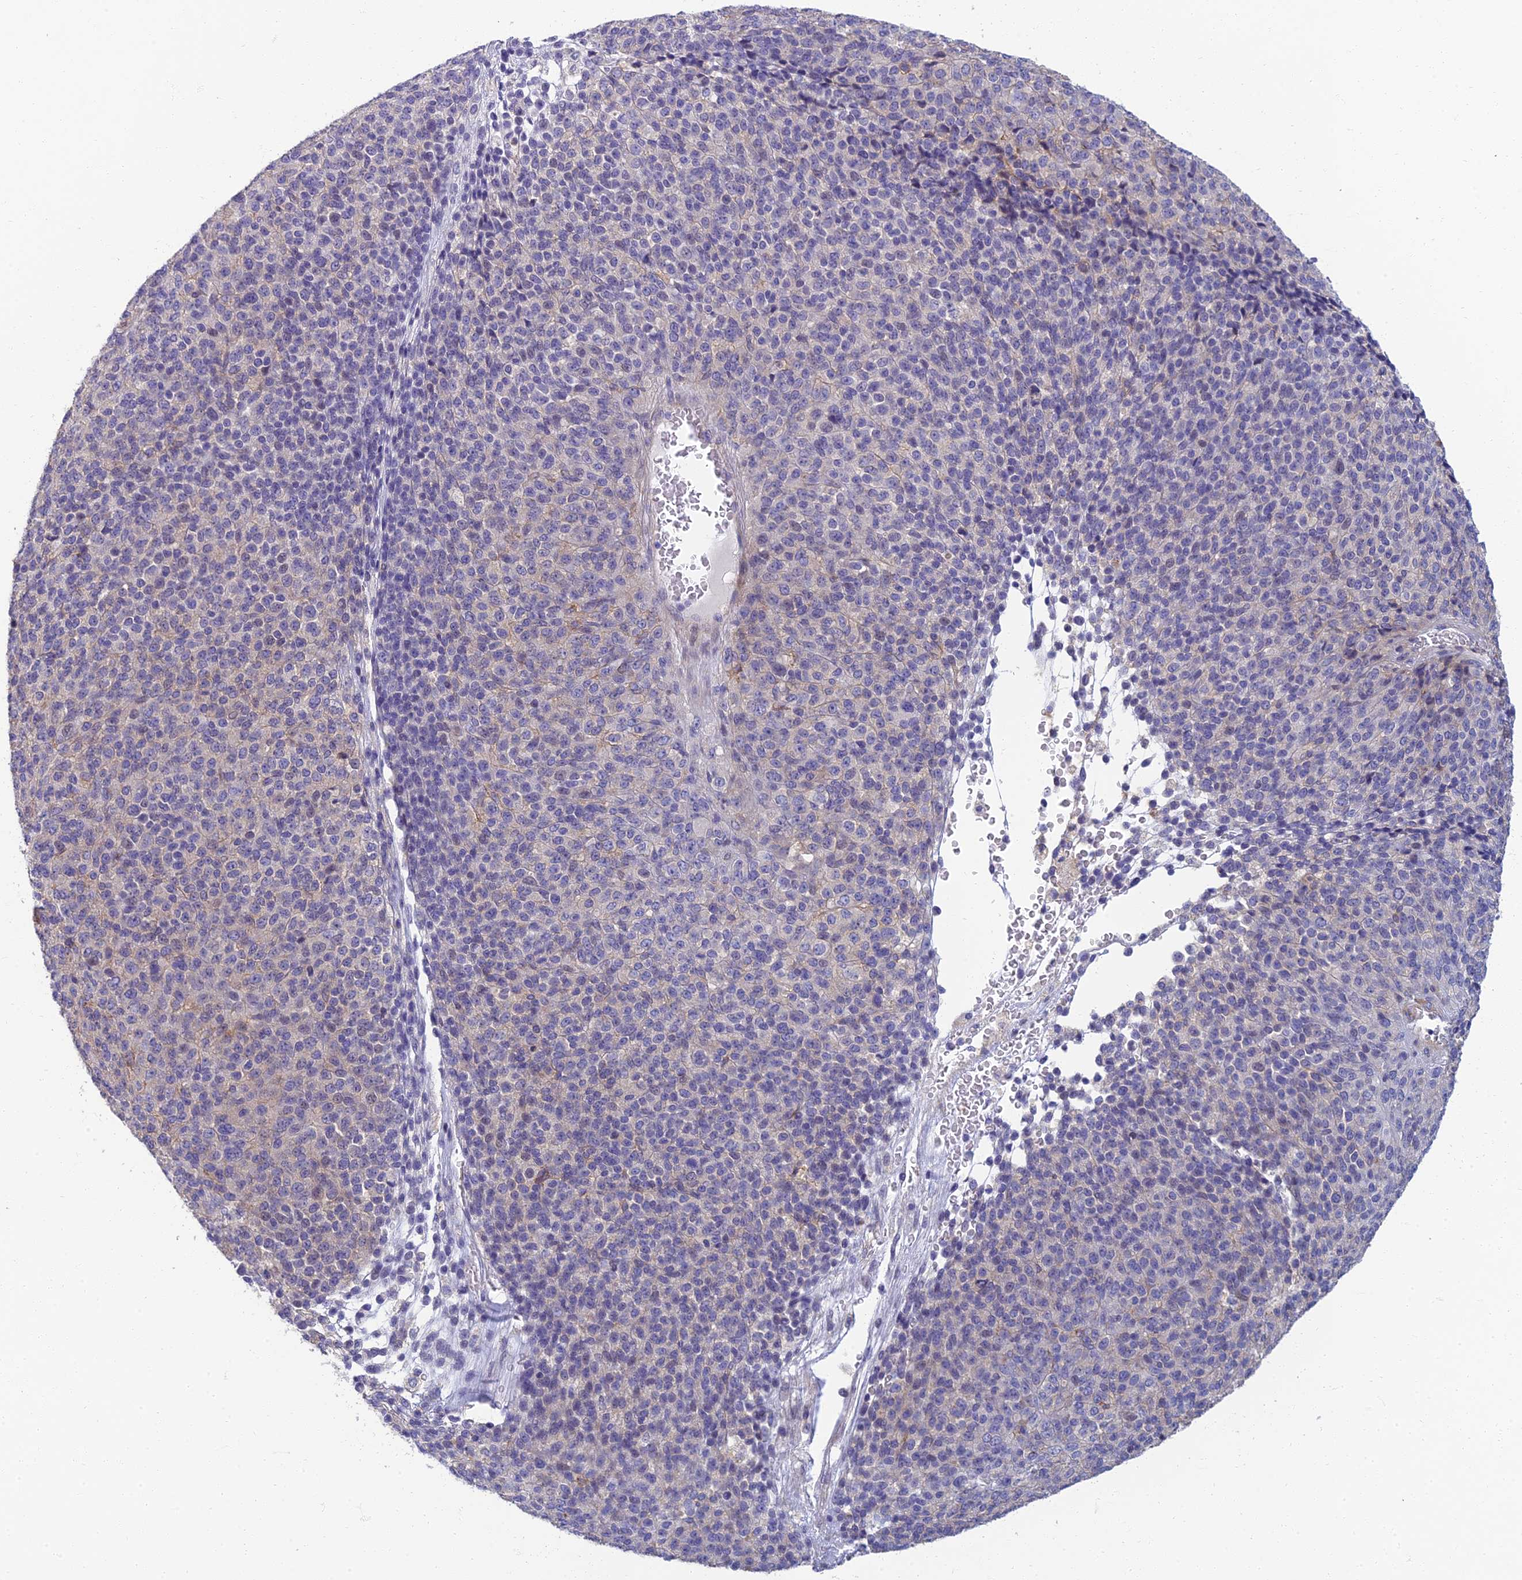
{"staining": {"intensity": "negative", "quantity": "none", "location": "none"}, "tissue": "melanoma", "cell_type": "Tumor cells", "image_type": "cancer", "snomed": [{"axis": "morphology", "description": "Malignant melanoma, Metastatic site"}, {"axis": "topography", "description": "Brain"}], "caption": "IHC of melanoma exhibits no staining in tumor cells.", "gene": "NEURL1", "patient": {"sex": "female", "age": 56}}